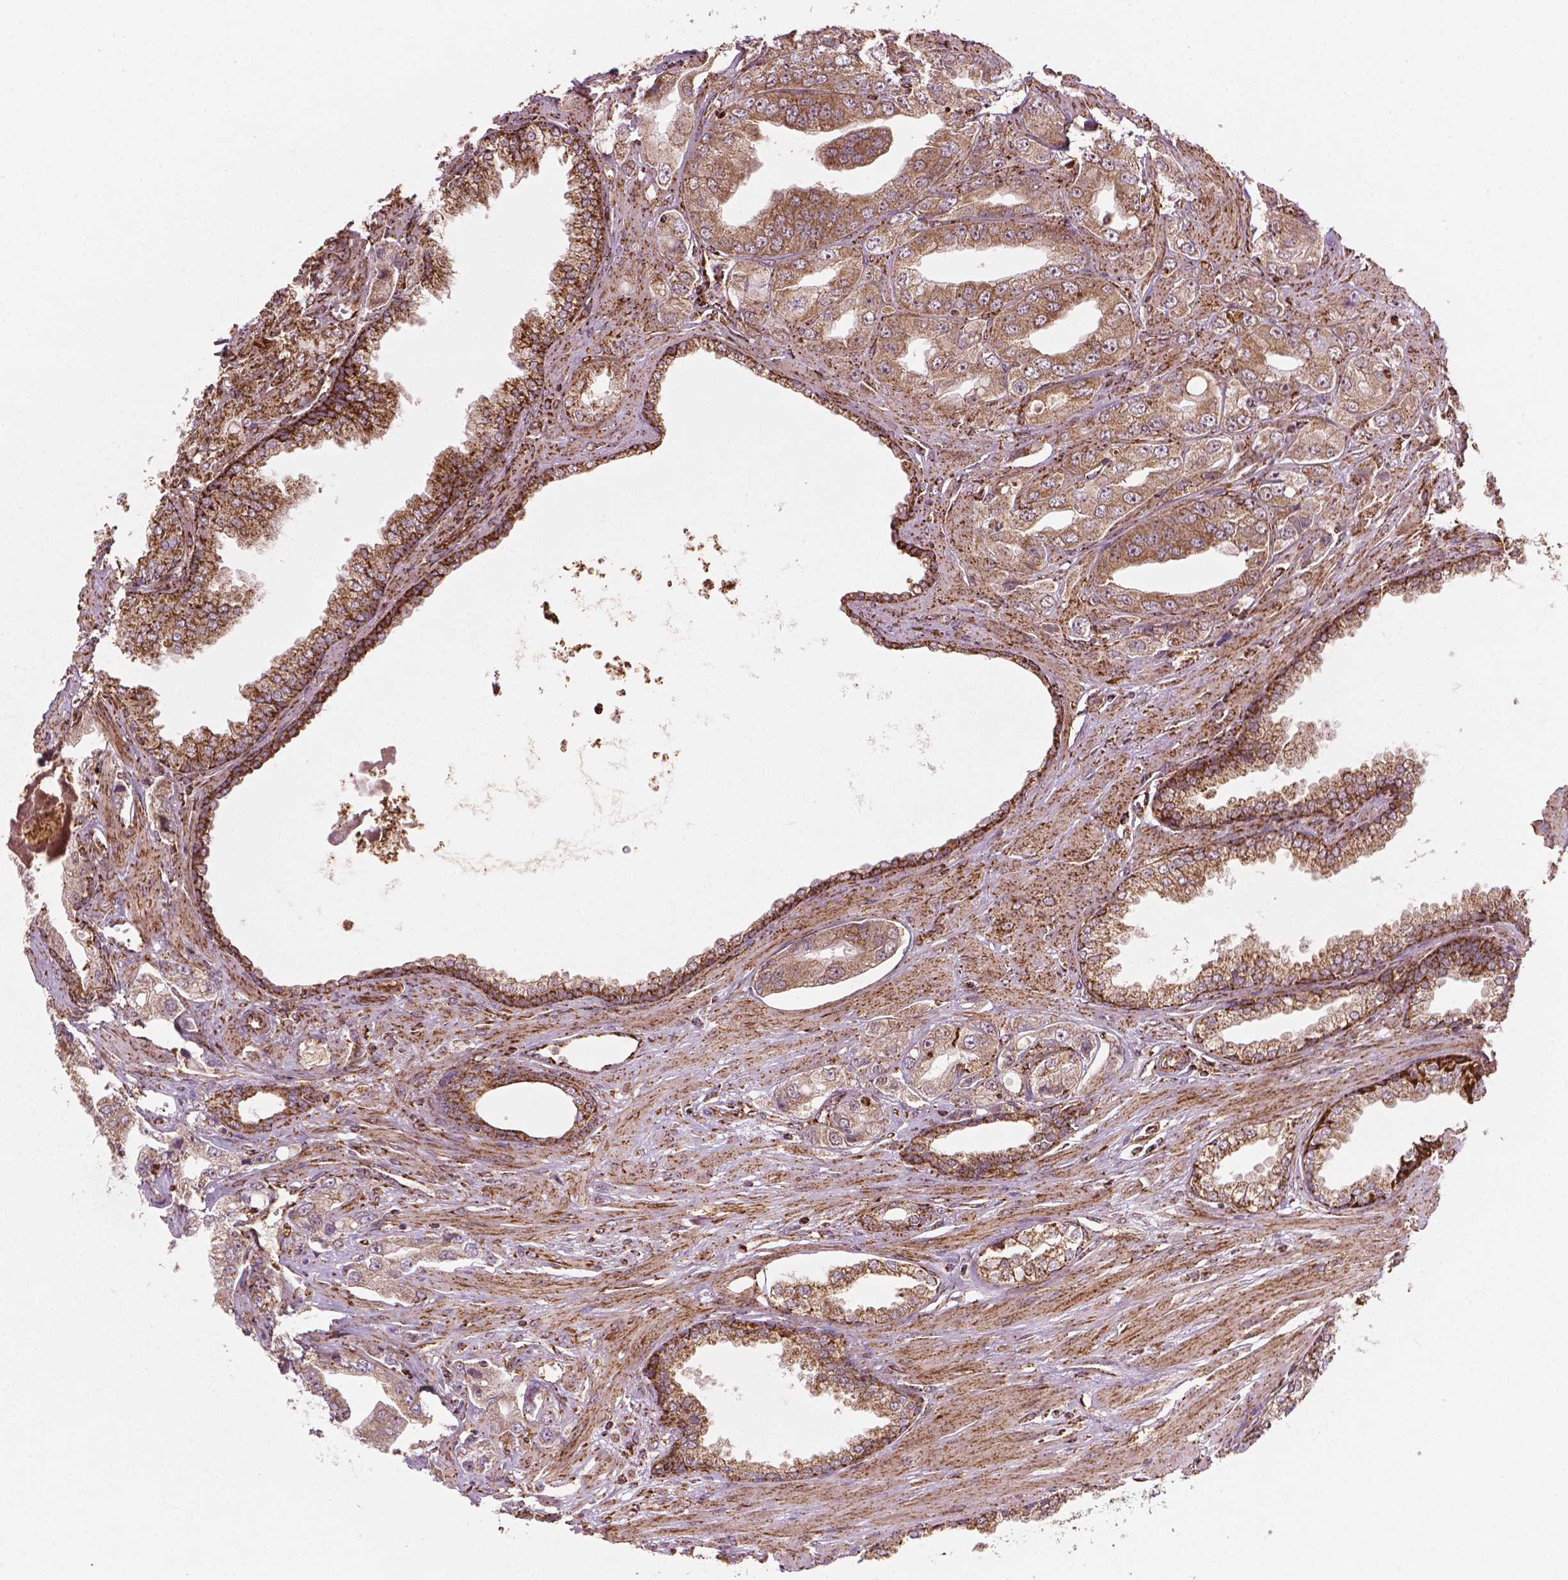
{"staining": {"intensity": "weak", "quantity": ">75%", "location": "cytoplasmic/membranous"}, "tissue": "prostate cancer", "cell_type": "Tumor cells", "image_type": "cancer", "snomed": [{"axis": "morphology", "description": "Adenocarcinoma, Low grade"}, {"axis": "topography", "description": "Prostate"}], "caption": "Protein staining of prostate cancer tissue exhibits weak cytoplasmic/membranous positivity in about >75% of tumor cells.", "gene": "HS3ST3A1", "patient": {"sex": "male", "age": 60}}